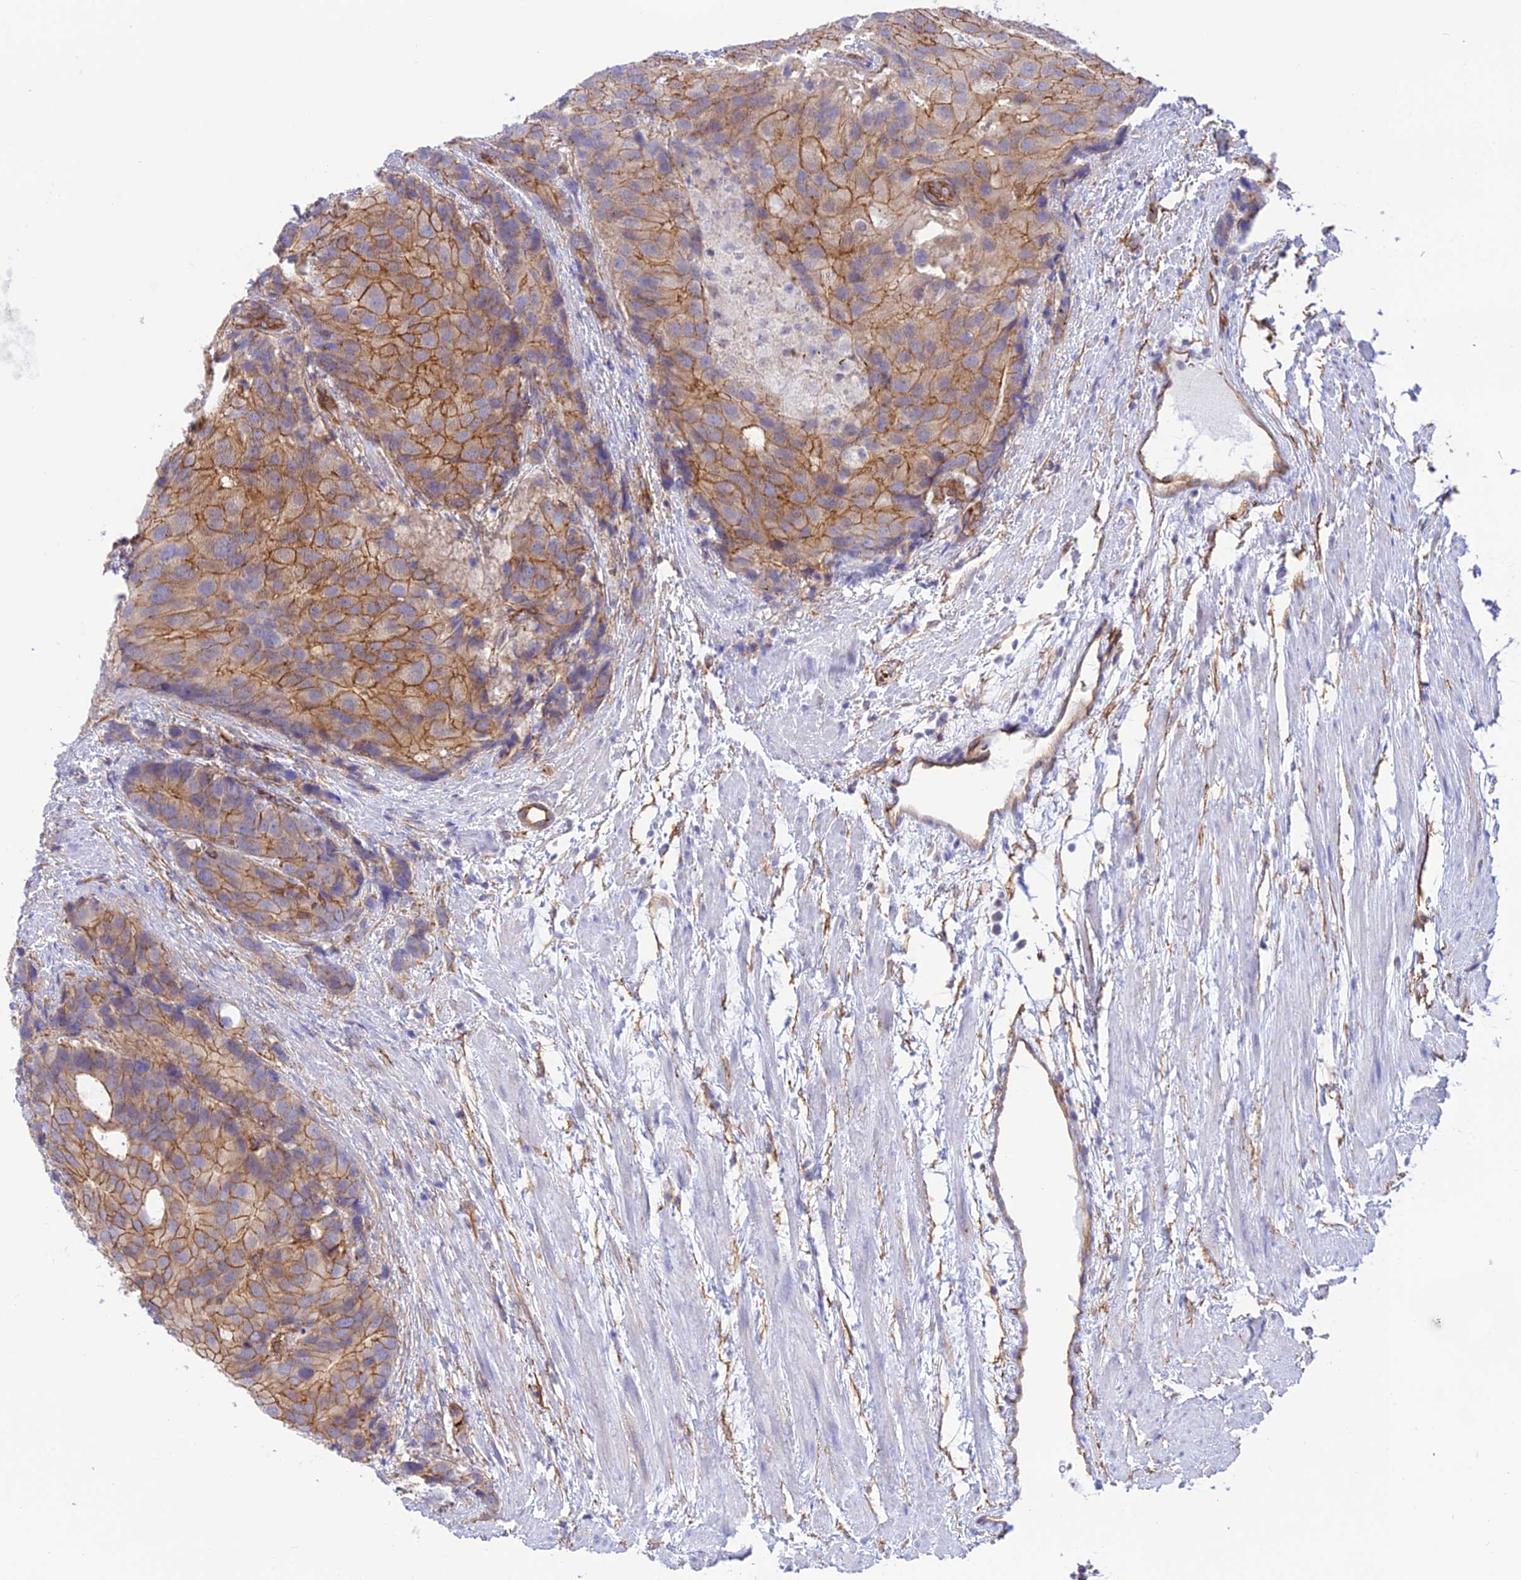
{"staining": {"intensity": "moderate", "quantity": ">75%", "location": "cytoplasmic/membranous"}, "tissue": "prostate cancer", "cell_type": "Tumor cells", "image_type": "cancer", "snomed": [{"axis": "morphology", "description": "Adenocarcinoma, High grade"}, {"axis": "topography", "description": "Prostate"}], "caption": "Prostate cancer (high-grade adenocarcinoma) stained with a protein marker reveals moderate staining in tumor cells.", "gene": "YPEL5", "patient": {"sex": "male", "age": 62}}